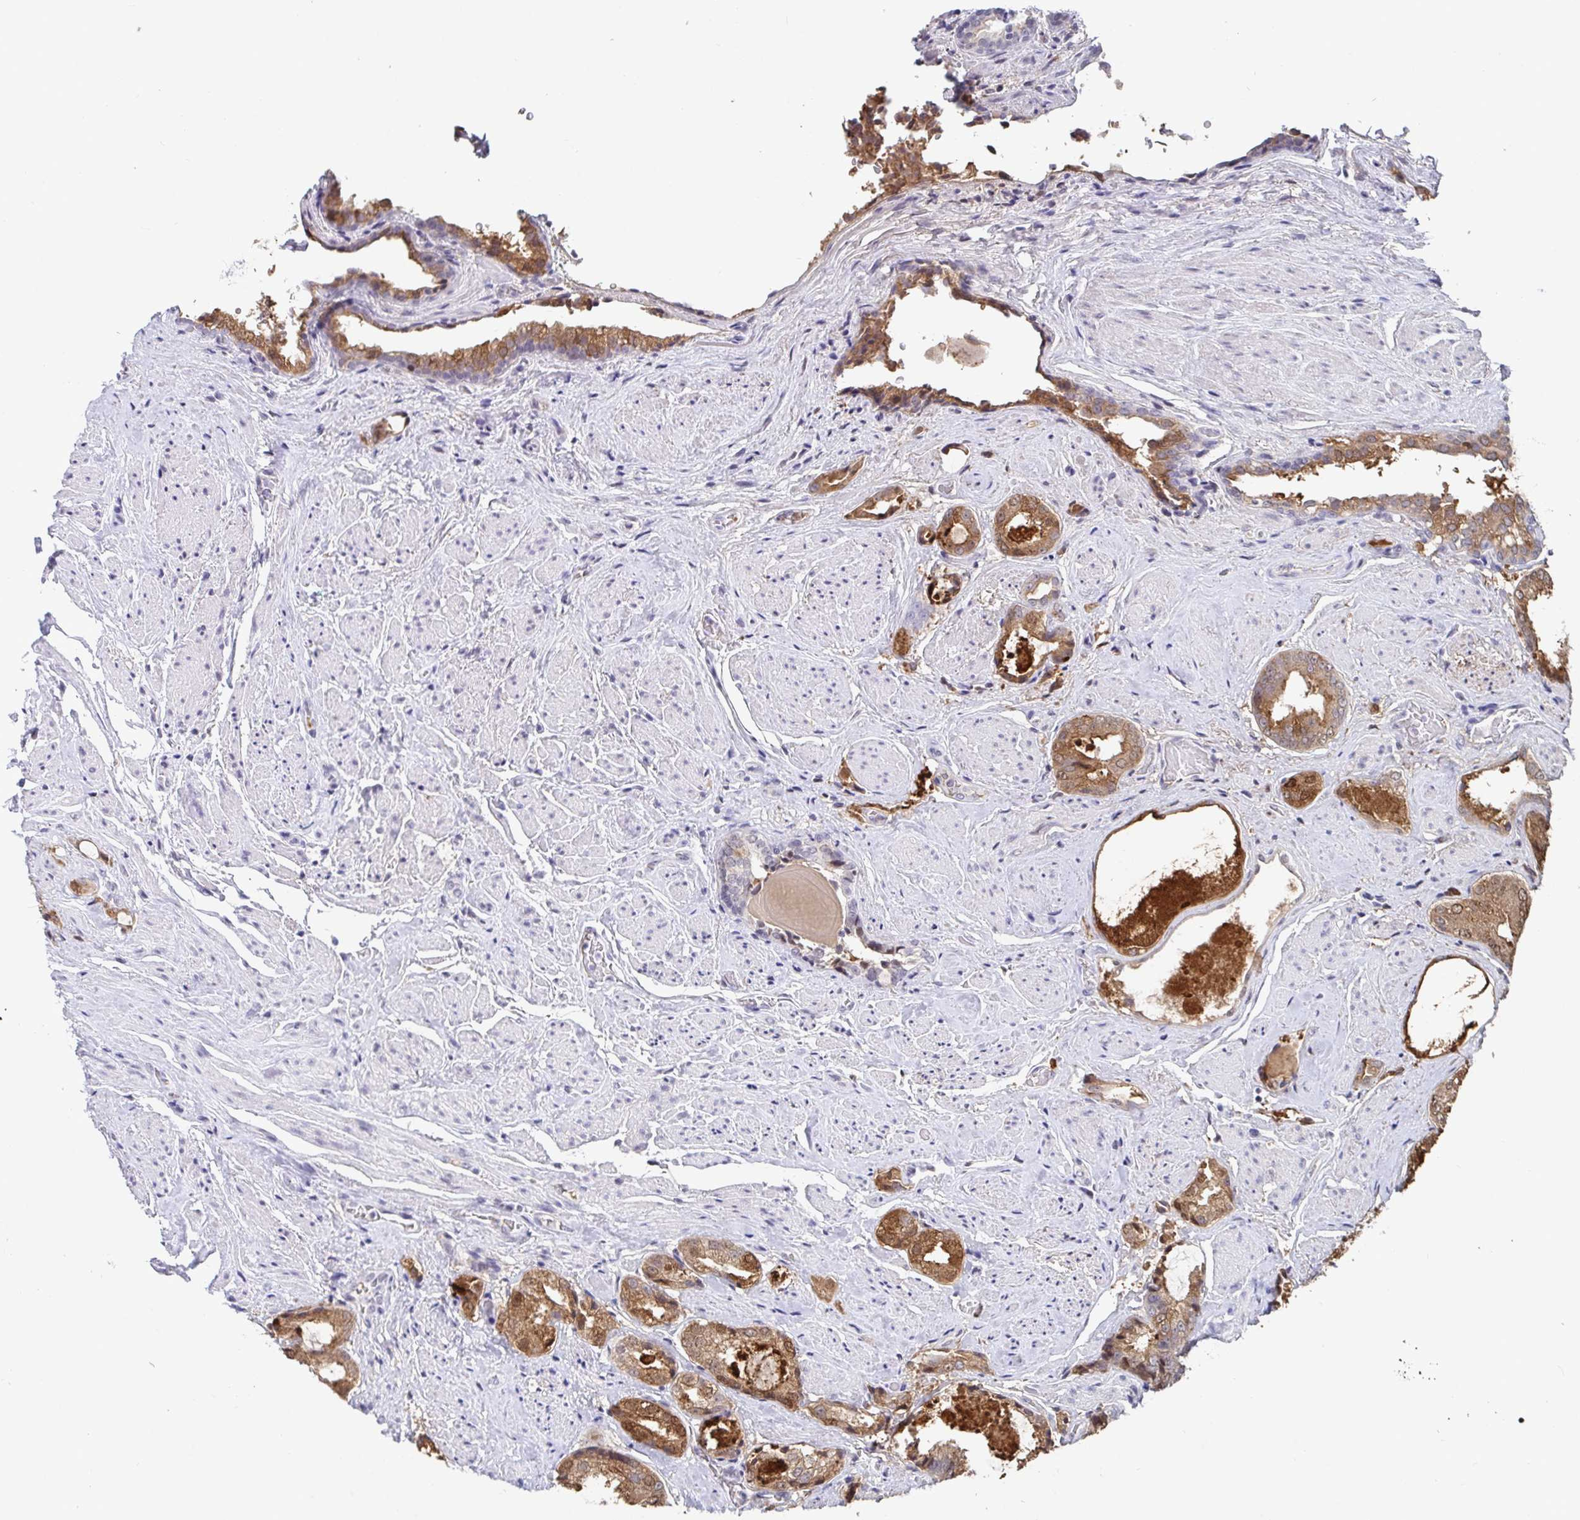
{"staining": {"intensity": "moderate", "quantity": ">75%", "location": "cytoplasmic/membranous,nuclear"}, "tissue": "prostate cancer", "cell_type": "Tumor cells", "image_type": "cancer", "snomed": [{"axis": "morphology", "description": "Adenocarcinoma, High grade"}, {"axis": "topography", "description": "Prostate"}], "caption": "Adenocarcinoma (high-grade) (prostate) stained with DAB (3,3'-diaminobenzidine) immunohistochemistry (IHC) exhibits medium levels of moderate cytoplasmic/membranous and nuclear positivity in about >75% of tumor cells.", "gene": "WDR72", "patient": {"sex": "male", "age": 65}}